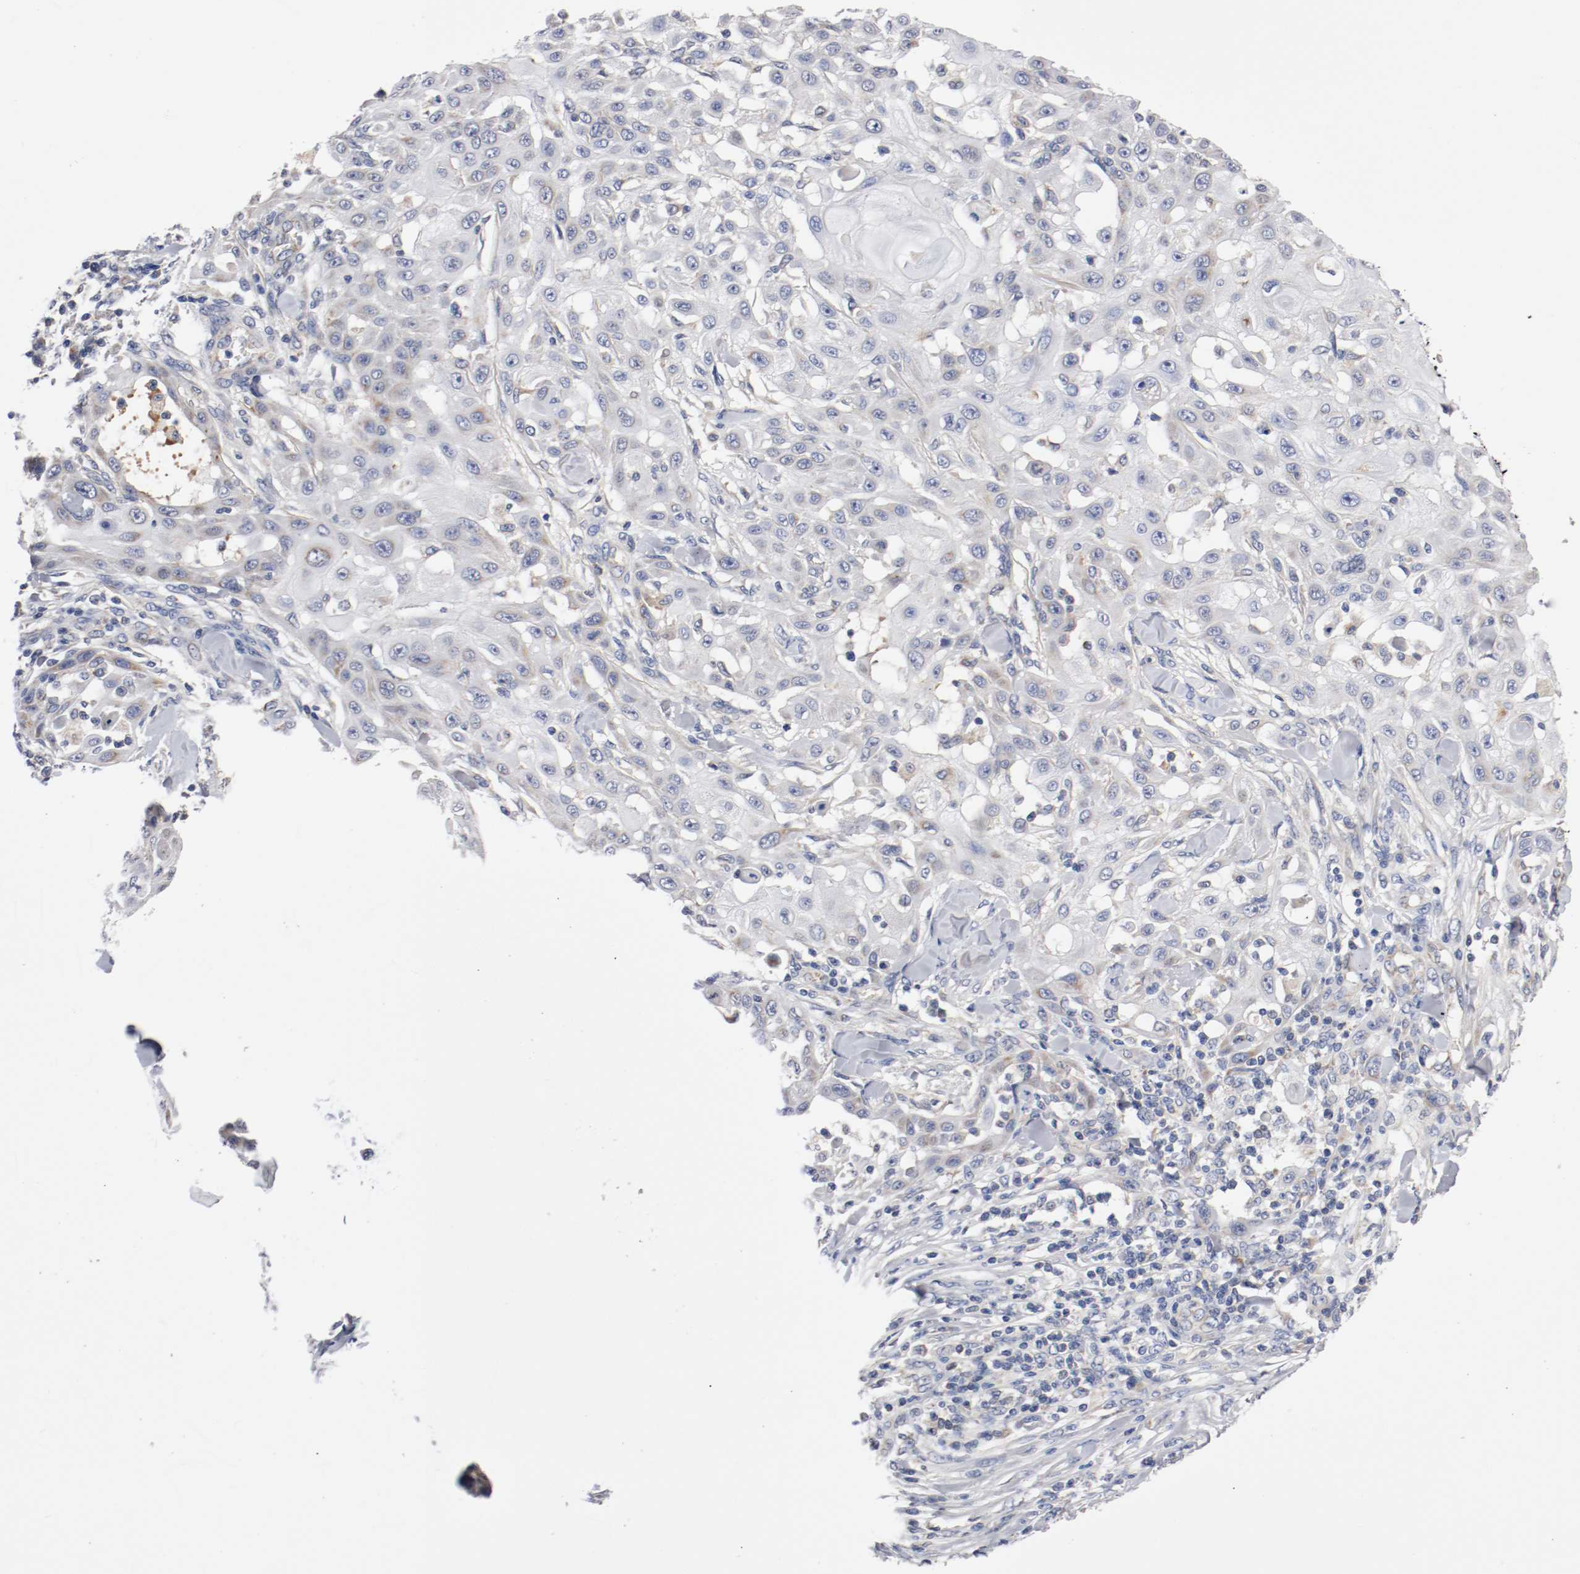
{"staining": {"intensity": "negative", "quantity": "none", "location": "none"}, "tissue": "skin cancer", "cell_type": "Tumor cells", "image_type": "cancer", "snomed": [{"axis": "morphology", "description": "Squamous cell carcinoma, NOS"}, {"axis": "topography", "description": "Skin"}], "caption": "DAB (3,3'-diaminobenzidine) immunohistochemical staining of skin cancer displays no significant positivity in tumor cells. Nuclei are stained in blue.", "gene": "PCSK6", "patient": {"sex": "male", "age": 24}}